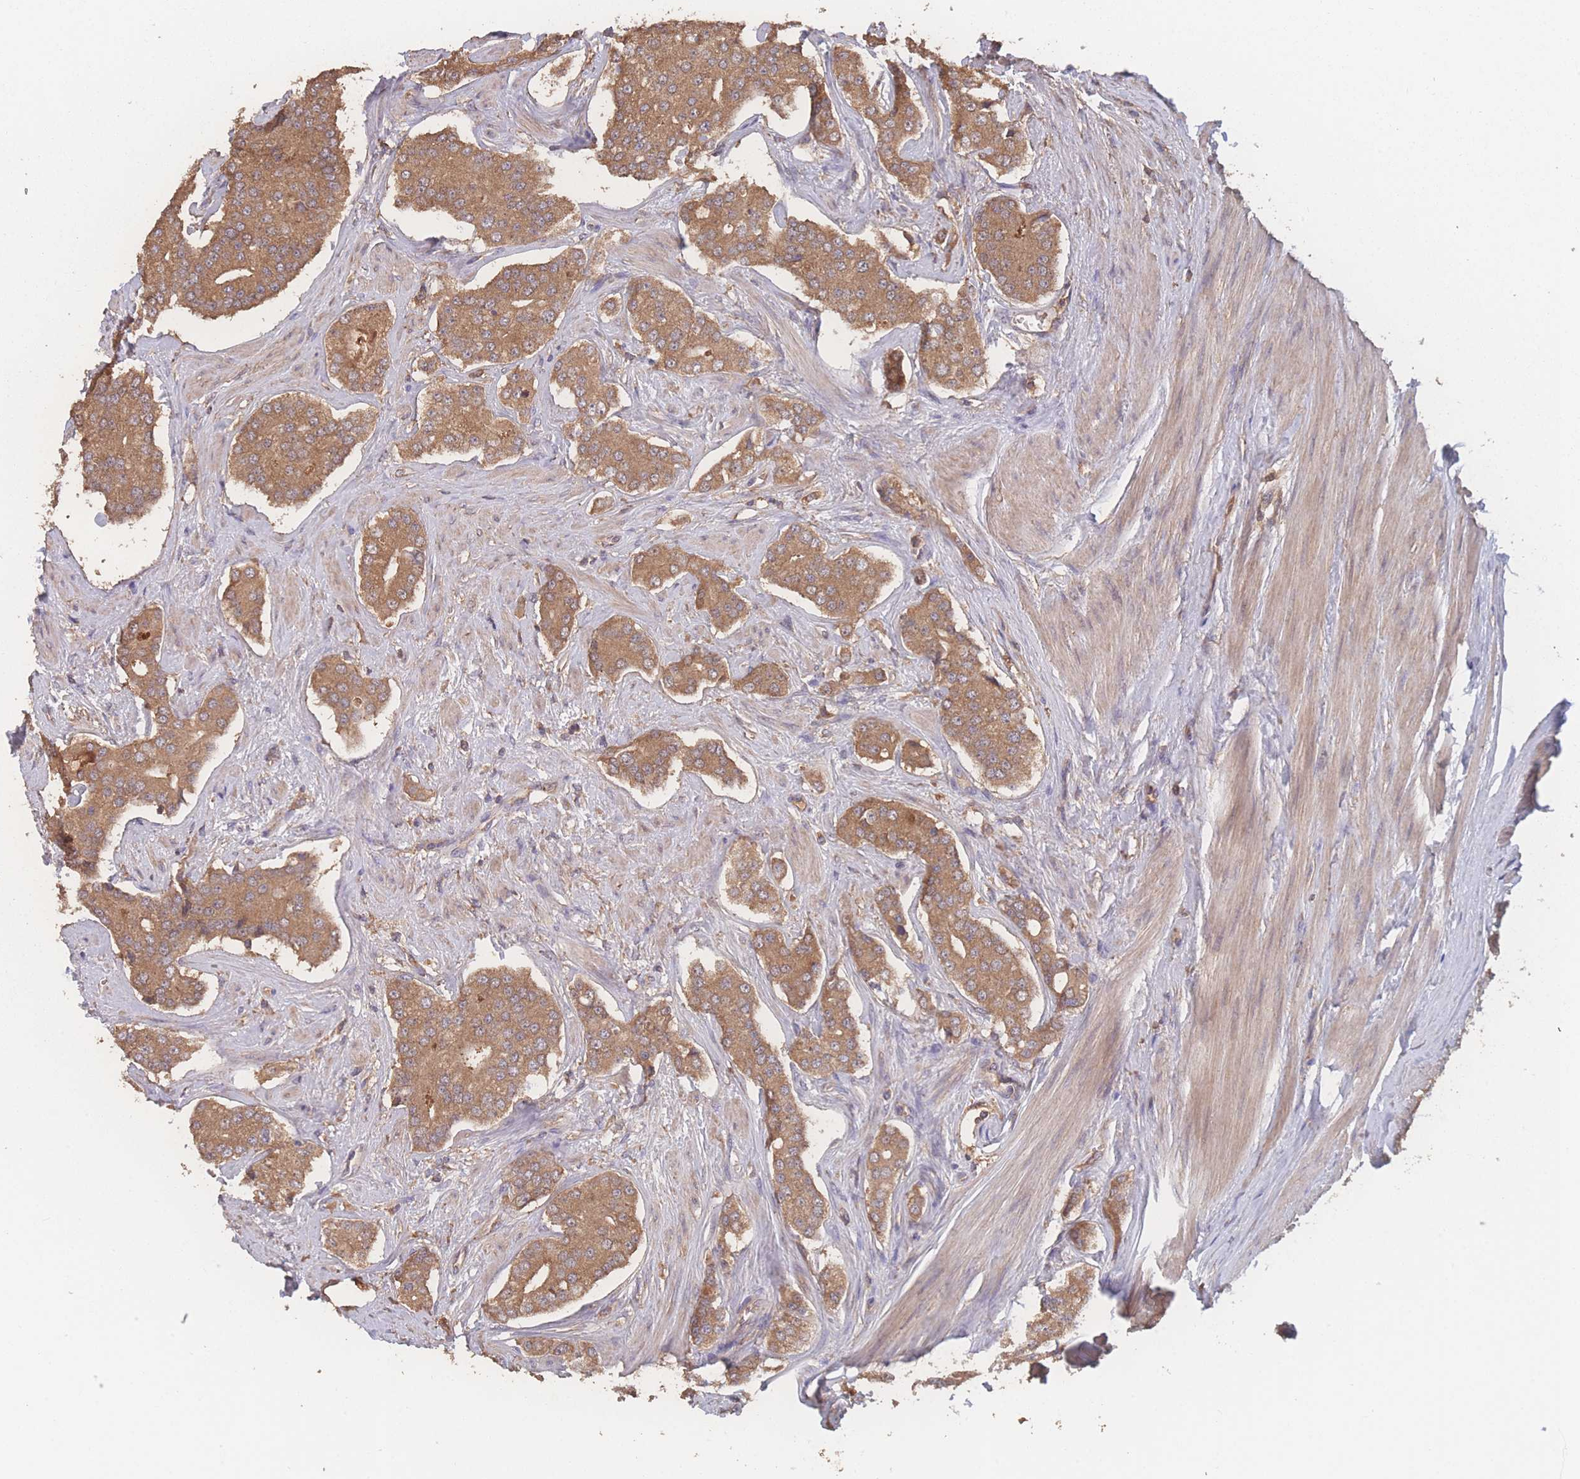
{"staining": {"intensity": "moderate", "quantity": ">75%", "location": "cytoplasmic/membranous"}, "tissue": "prostate cancer", "cell_type": "Tumor cells", "image_type": "cancer", "snomed": [{"axis": "morphology", "description": "Adenocarcinoma, High grade"}, {"axis": "topography", "description": "Prostate"}], "caption": "About >75% of tumor cells in prostate cancer (high-grade adenocarcinoma) reveal moderate cytoplasmic/membranous protein expression as visualized by brown immunohistochemical staining.", "gene": "ATXN10", "patient": {"sex": "male", "age": 71}}